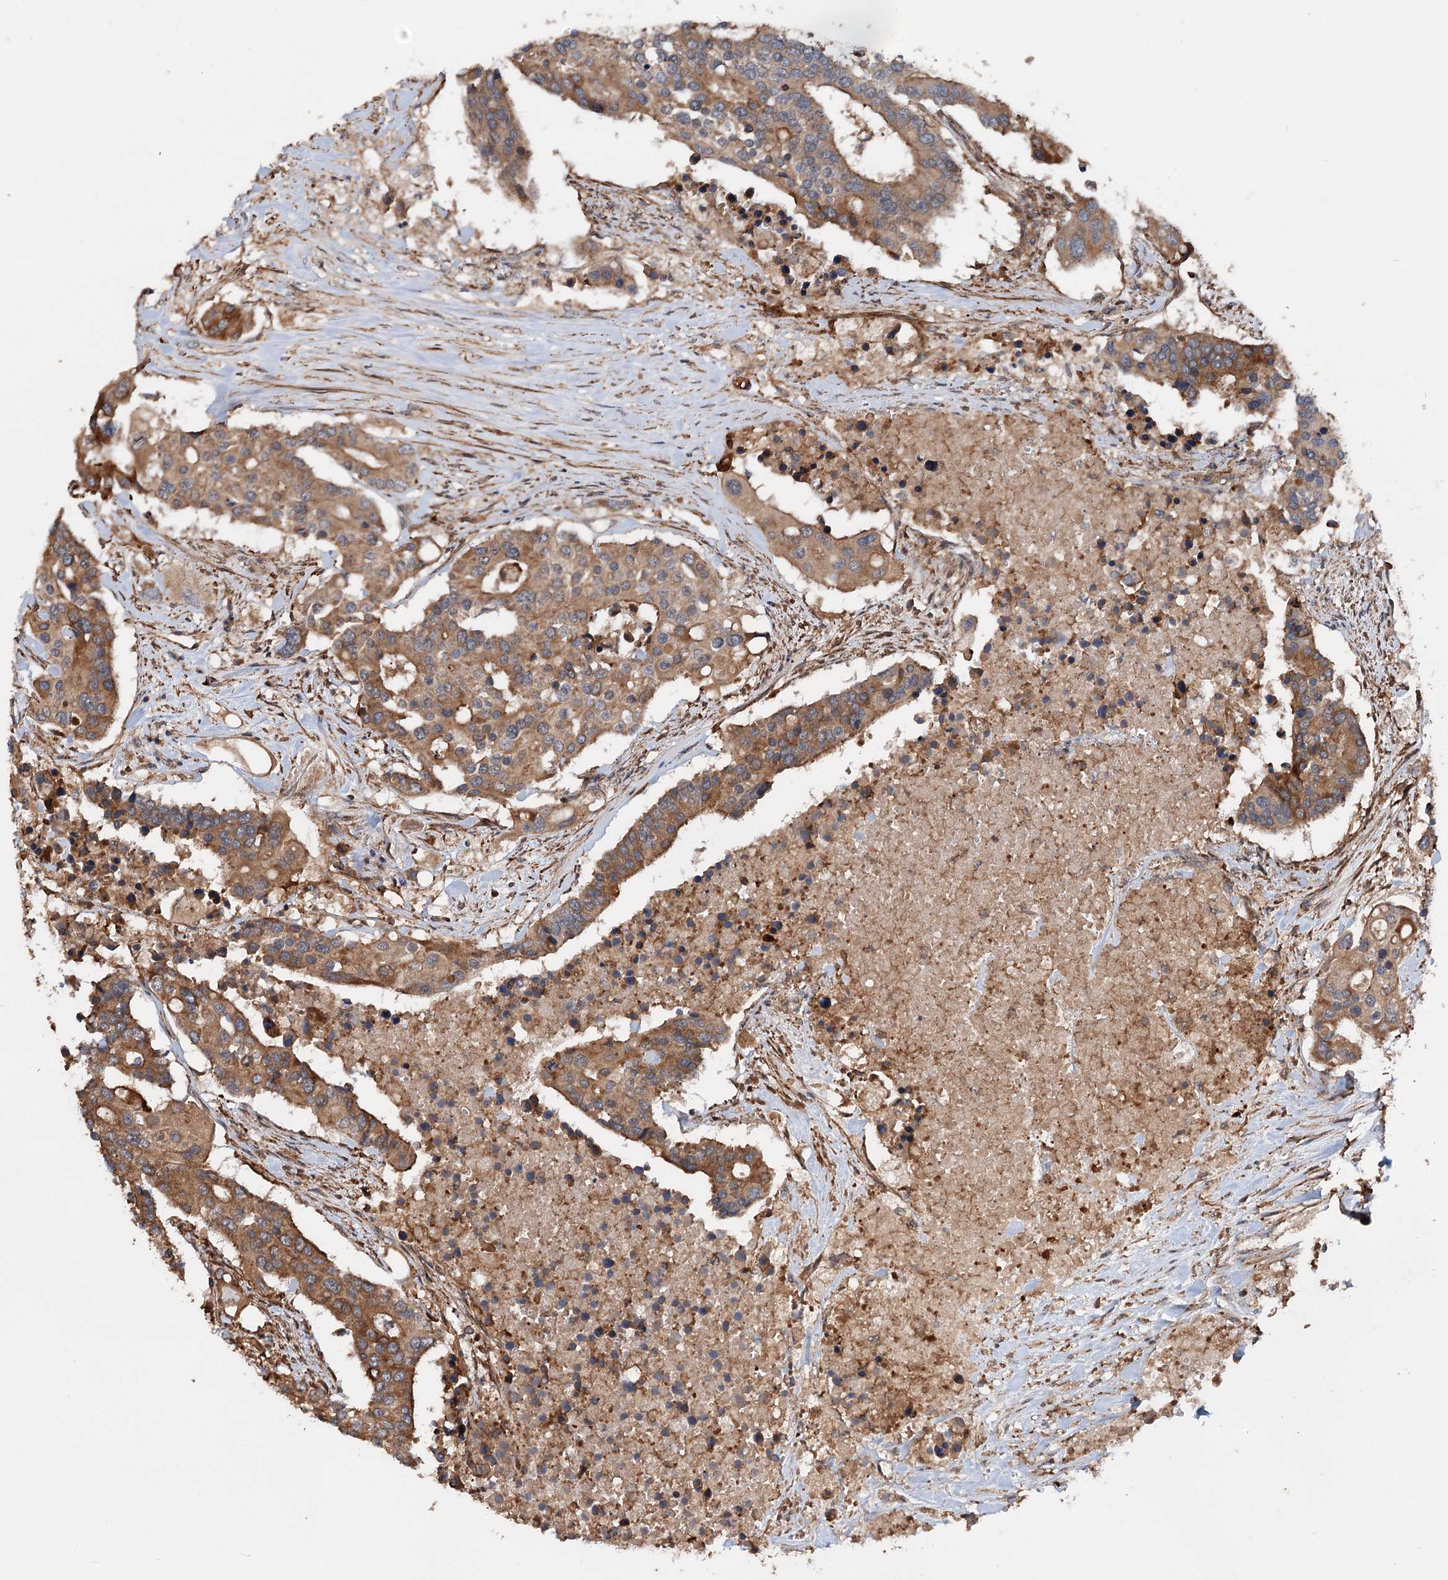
{"staining": {"intensity": "moderate", "quantity": ">75%", "location": "cytoplasmic/membranous"}, "tissue": "colorectal cancer", "cell_type": "Tumor cells", "image_type": "cancer", "snomed": [{"axis": "morphology", "description": "Adenocarcinoma, NOS"}, {"axis": "topography", "description": "Colon"}], "caption": "Colorectal adenocarcinoma stained with DAB immunohistochemistry displays medium levels of moderate cytoplasmic/membranous staining in about >75% of tumor cells. (DAB (3,3'-diaminobenzidine) IHC, brown staining for protein, blue staining for nuclei).", "gene": "GRIP1", "patient": {"sex": "male", "age": 77}}